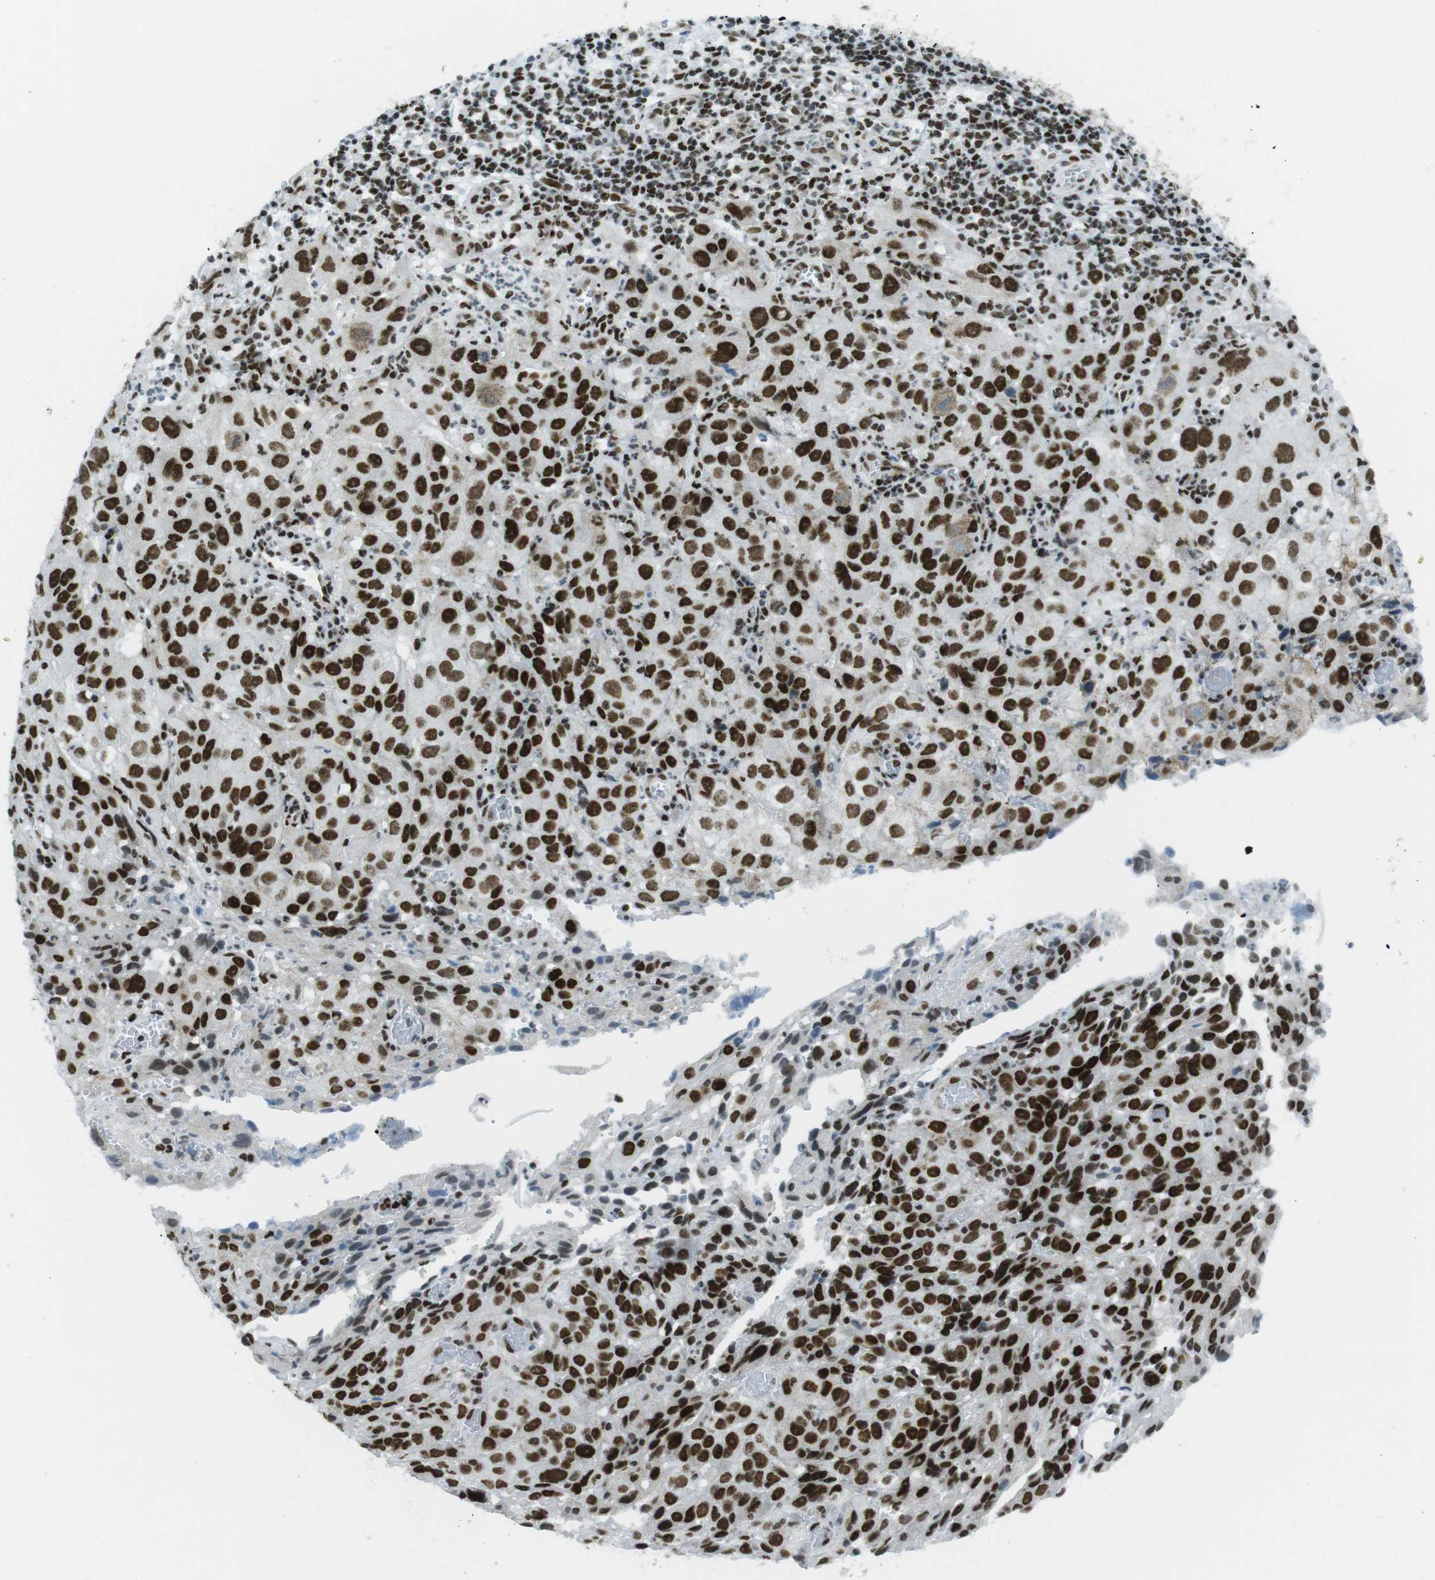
{"staining": {"intensity": "strong", "quantity": ">75%", "location": "nuclear"}, "tissue": "cervical cancer", "cell_type": "Tumor cells", "image_type": "cancer", "snomed": [{"axis": "morphology", "description": "Squamous cell carcinoma, NOS"}, {"axis": "topography", "description": "Cervix"}], "caption": "IHC micrograph of neoplastic tissue: cervical squamous cell carcinoma stained using immunohistochemistry reveals high levels of strong protein expression localized specifically in the nuclear of tumor cells, appearing as a nuclear brown color.", "gene": "ARID1A", "patient": {"sex": "female", "age": 32}}